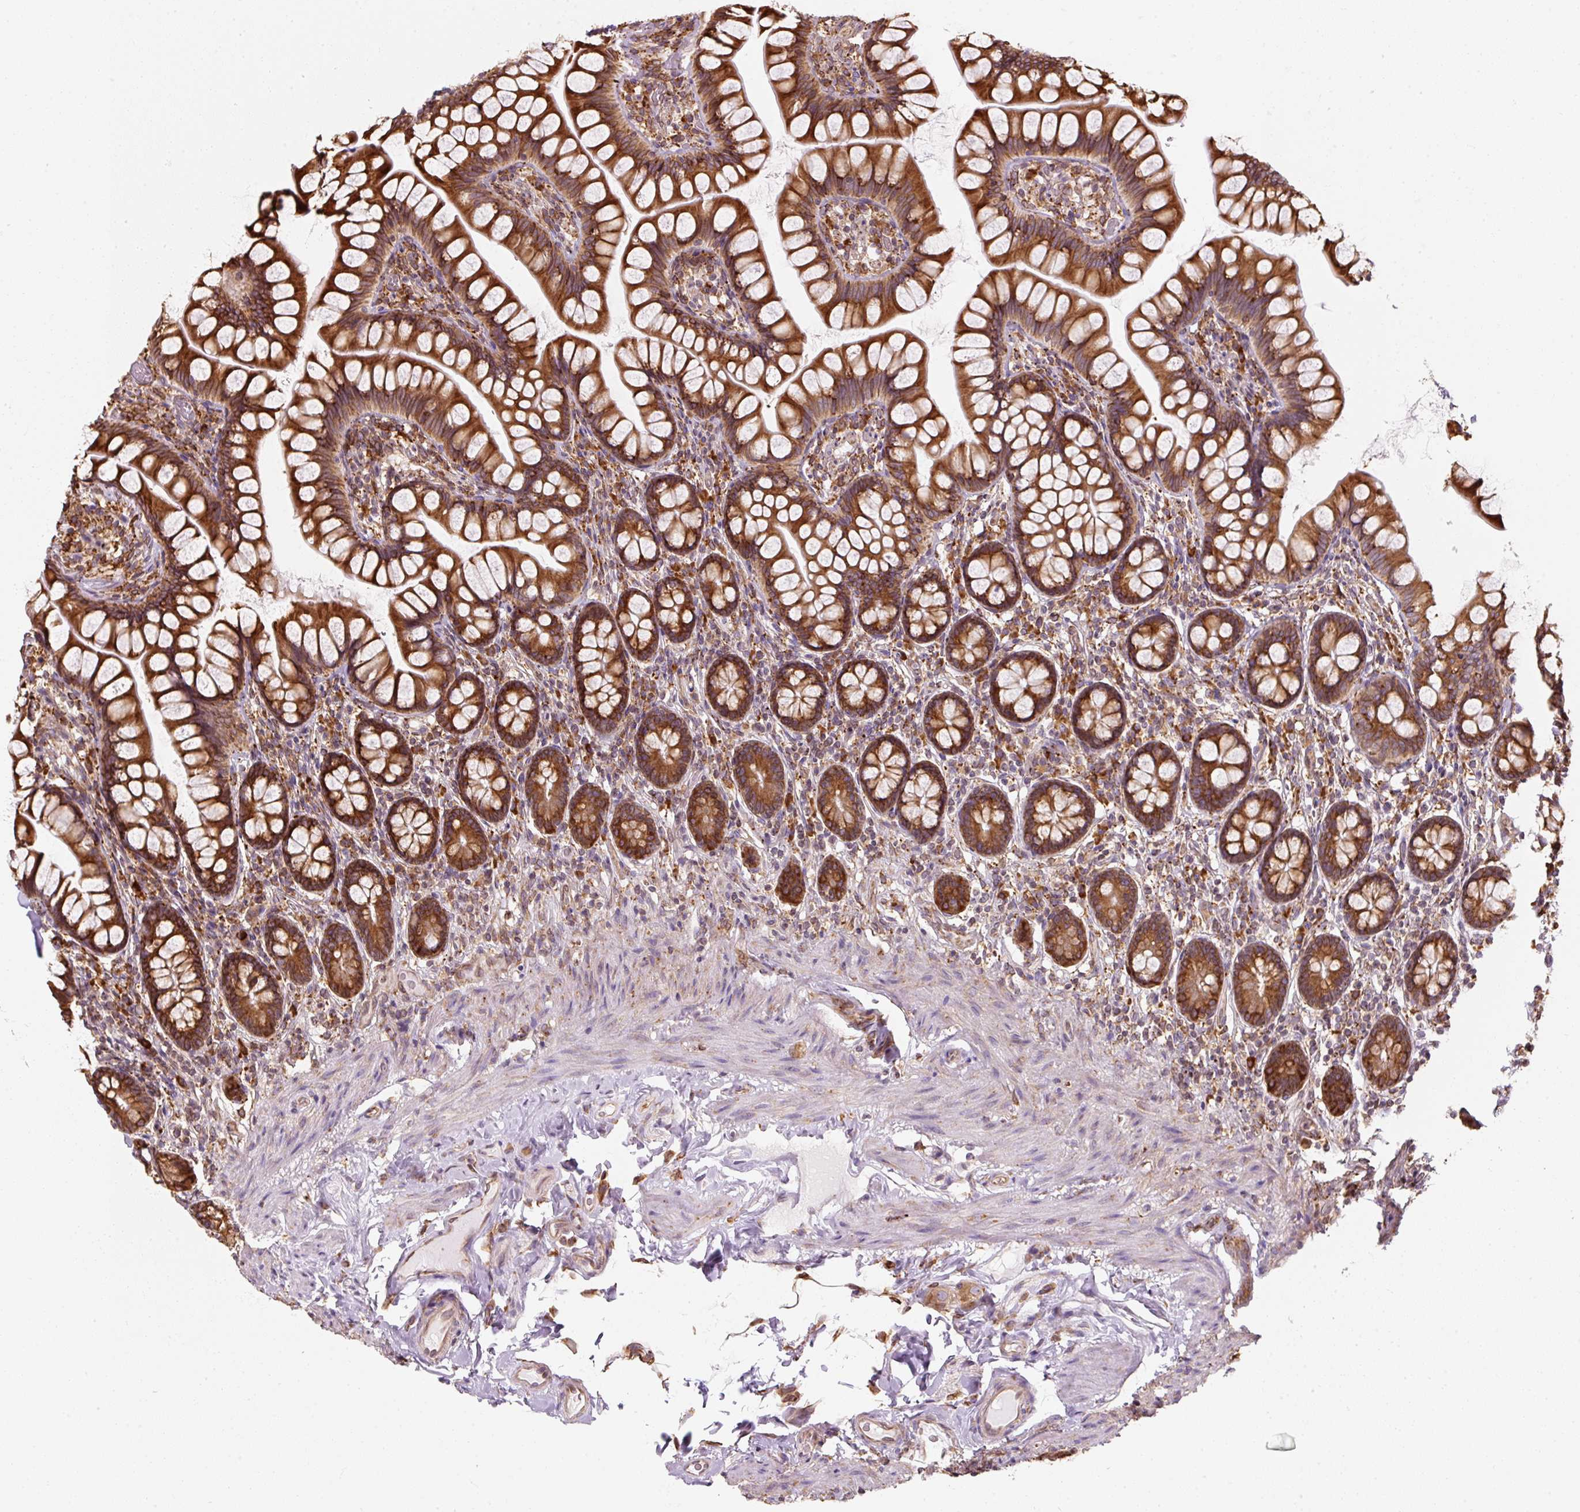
{"staining": {"intensity": "strong", "quantity": ">75%", "location": "cytoplasmic/membranous"}, "tissue": "small intestine", "cell_type": "Glandular cells", "image_type": "normal", "snomed": [{"axis": "morphology", "description": "Normal tissue, NOS"}, {"axis": "topography", "description": "Small intestine"}], "caption": "The micrograph shows a brown stain indicating the presence of a protein in the cytoplasmic/membranous of glandular cells in small intestine. The protein of interest is stained brown, and the nuclei are stained in blue (DAB IHC with brightfield microscopy, high magnification).", "gene": "PRKCSH", "patient": {"sex": "male", "age": 70}}